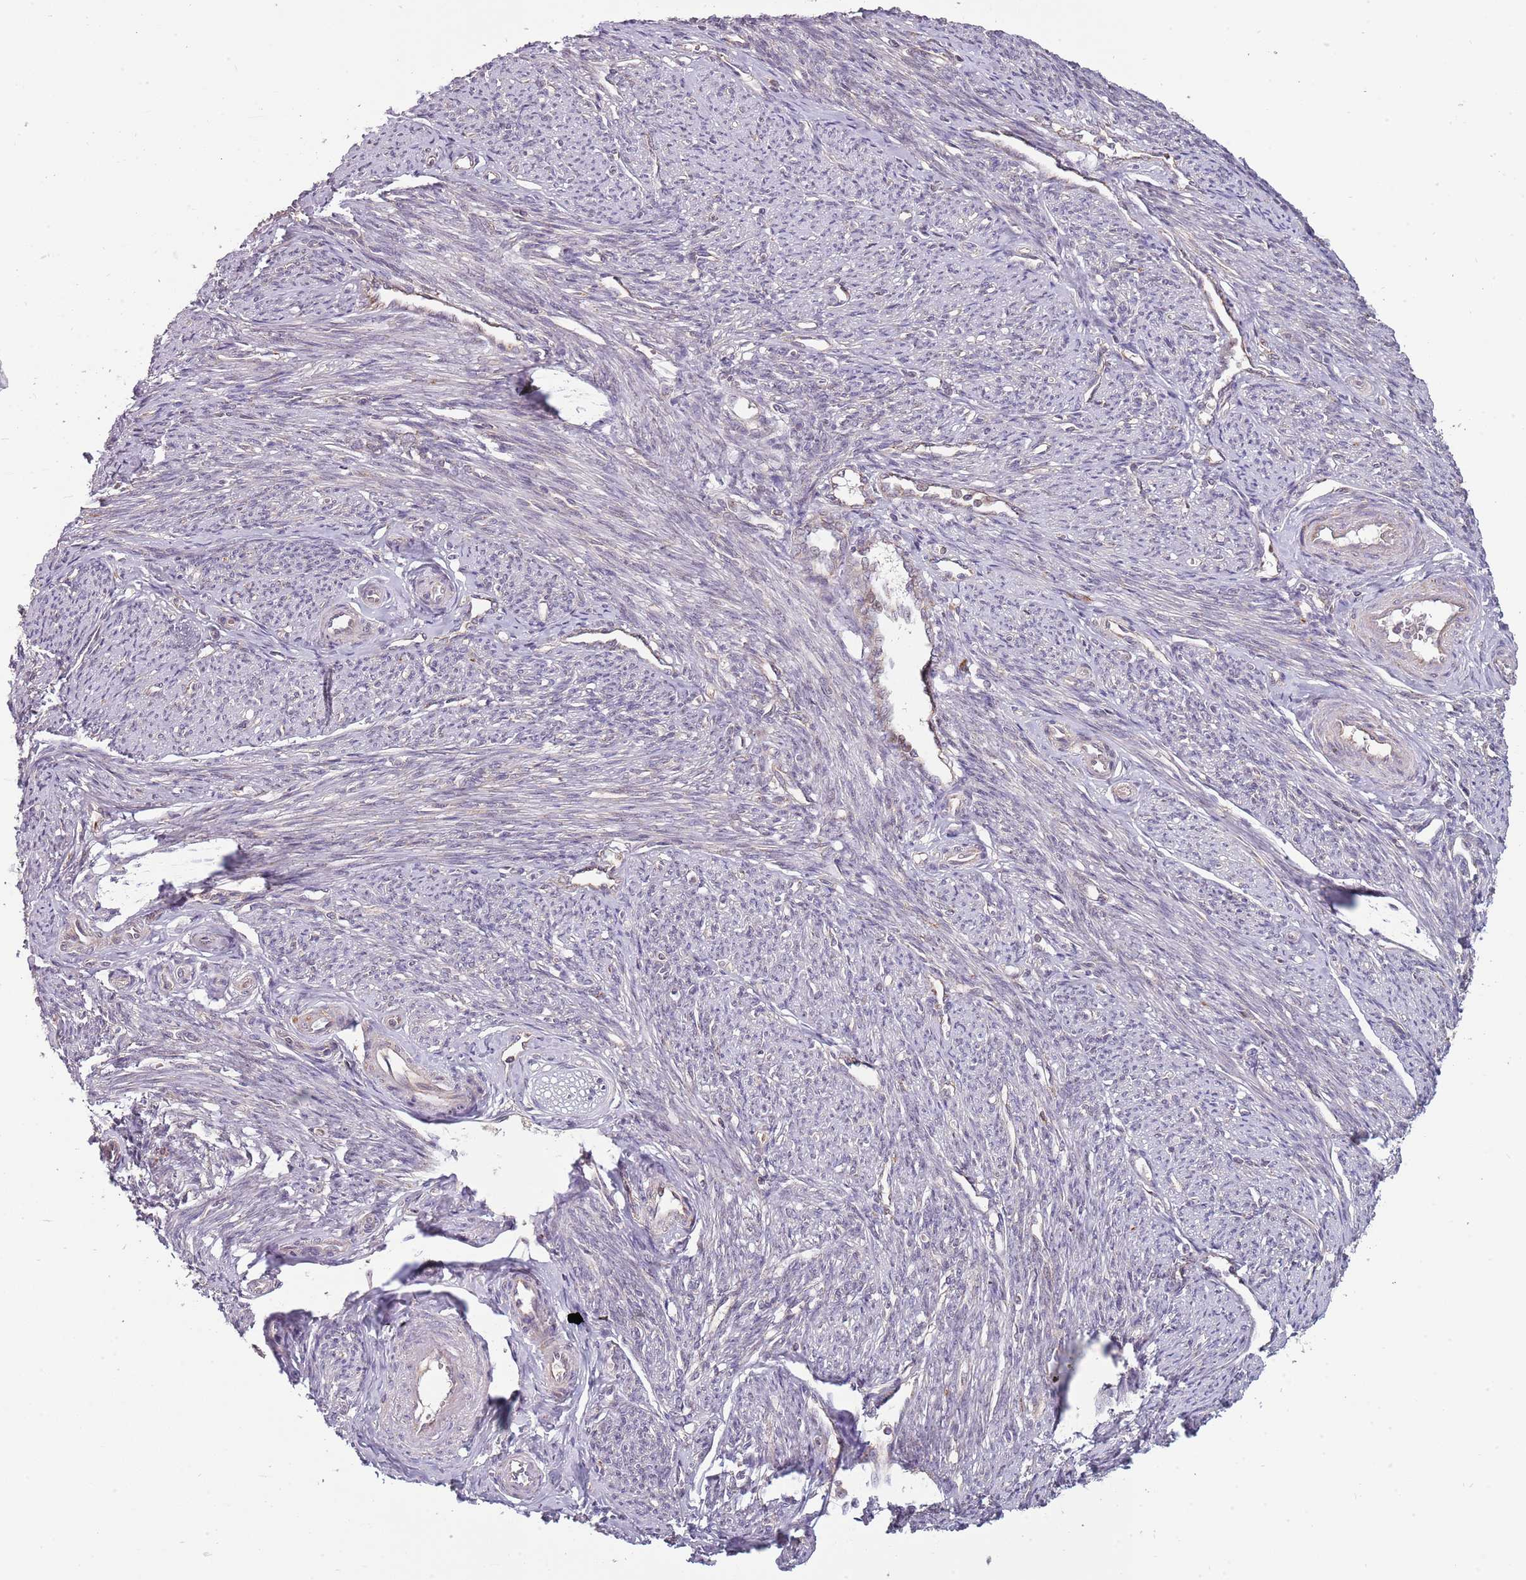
{"staining": {"intensity": "weak", "quantity": "<25%", "location": "cytoplasmic/membranous"}, "tissue": "smooth muscle", "cell_type": "Smooth muscle cells", "image_type": "normal", "snomed": [{"axis": "morphology", "description": "Normal tissue, NOS"}, {"axis": "topography", "description": "Smooth muscle"}, {"axis": "topography", "description": "Uterus"}], "caption": "A high-resolution micrograph shows immunohistochemistry (IHC) staining of benign smooth muscle, which shows no significant positivity in smooth muscle cells. The staining was performed using DAB to visualize the protein expression in brown, while the nuclei were stained in blue with hematoxylin (Magnification: 20x).", "gene": "RNF181", "patient": {"sex": "female", "age": 59}}